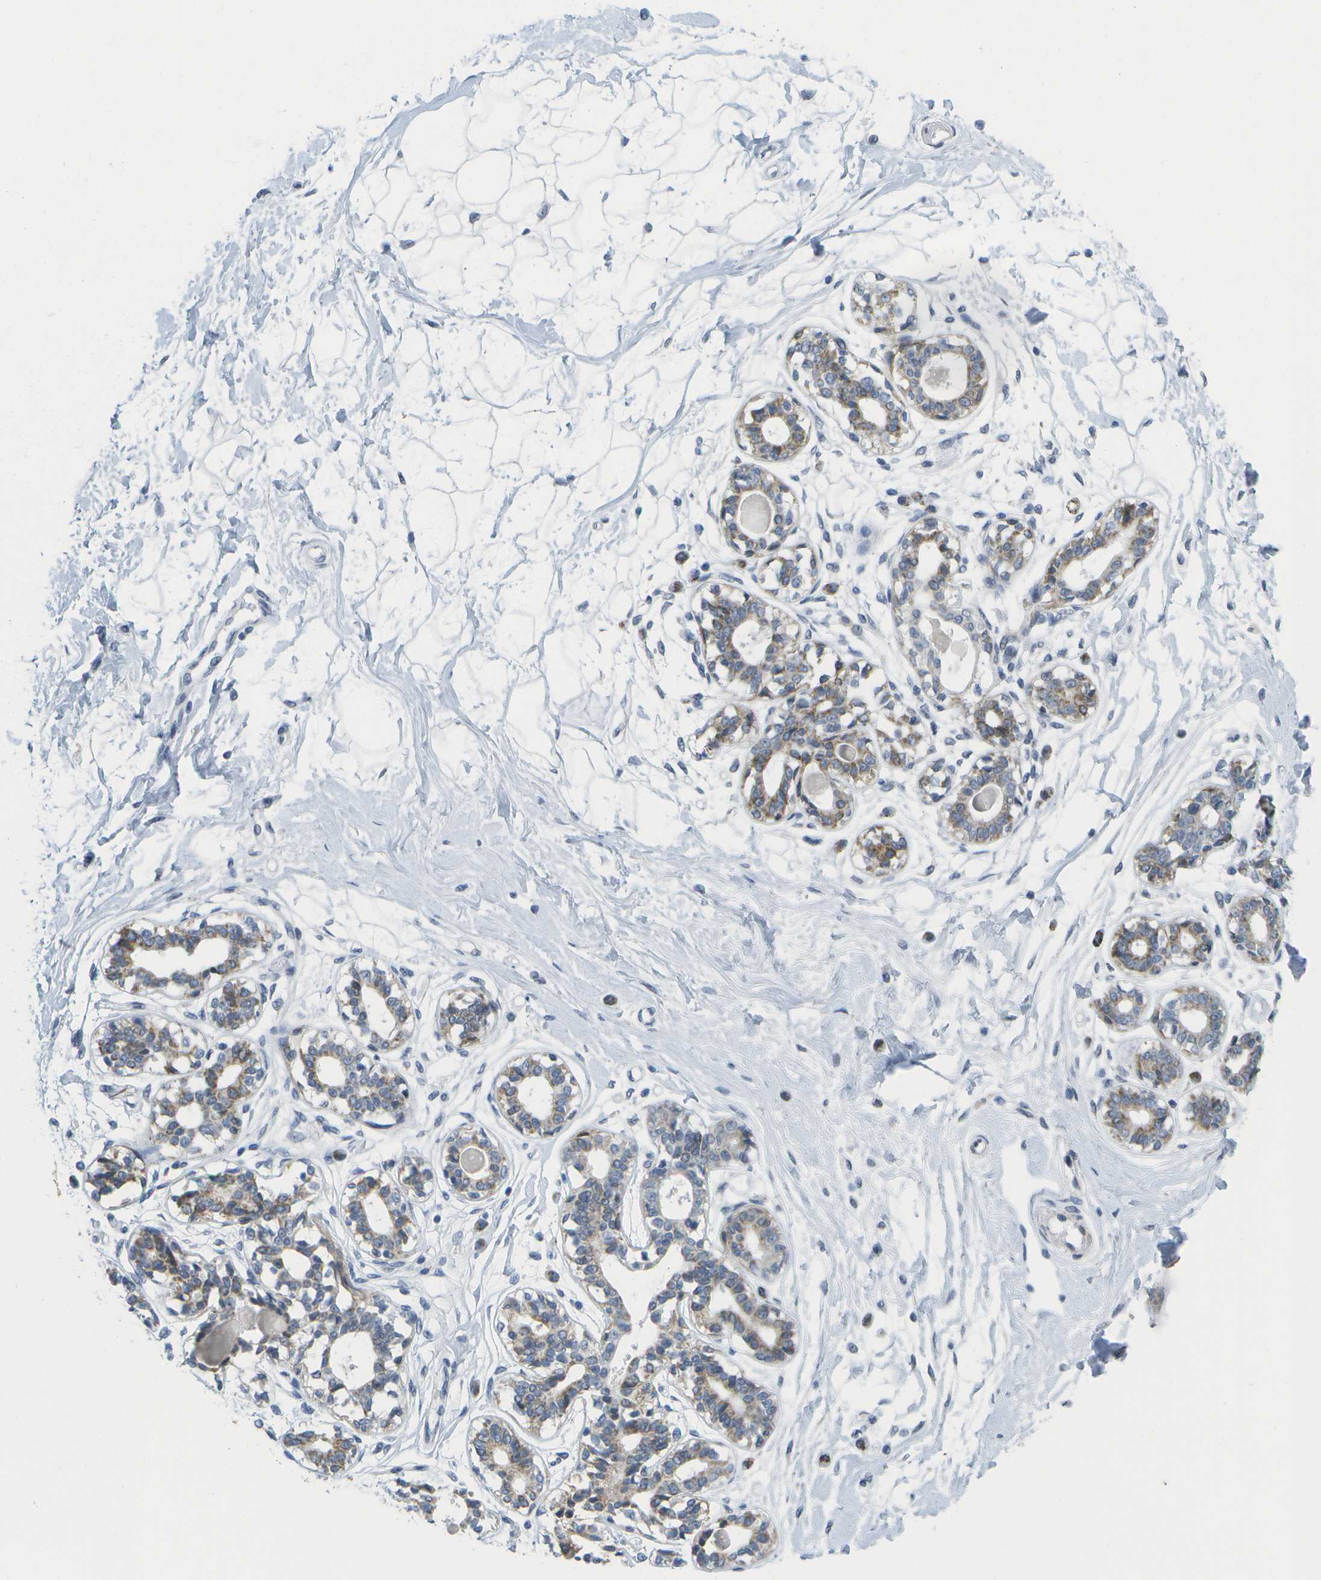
{"staining": {"intensity": "negative", "quantity": "none", "location": "none"}, "tissue": "breast", "cell_type": "Adipocytes", "image_type": "normal", "snomed": [{"axis": "morphology", "description": "Normal tissue, NOS"}, {"axis": "topography", "description": "Breast"}], "caption": "Adipocytes show no significant protein expression in benign breast. Nuclei are stained in blue.", "gene": "TMEM223", "patient": {"sex": "female", "age": 45}}